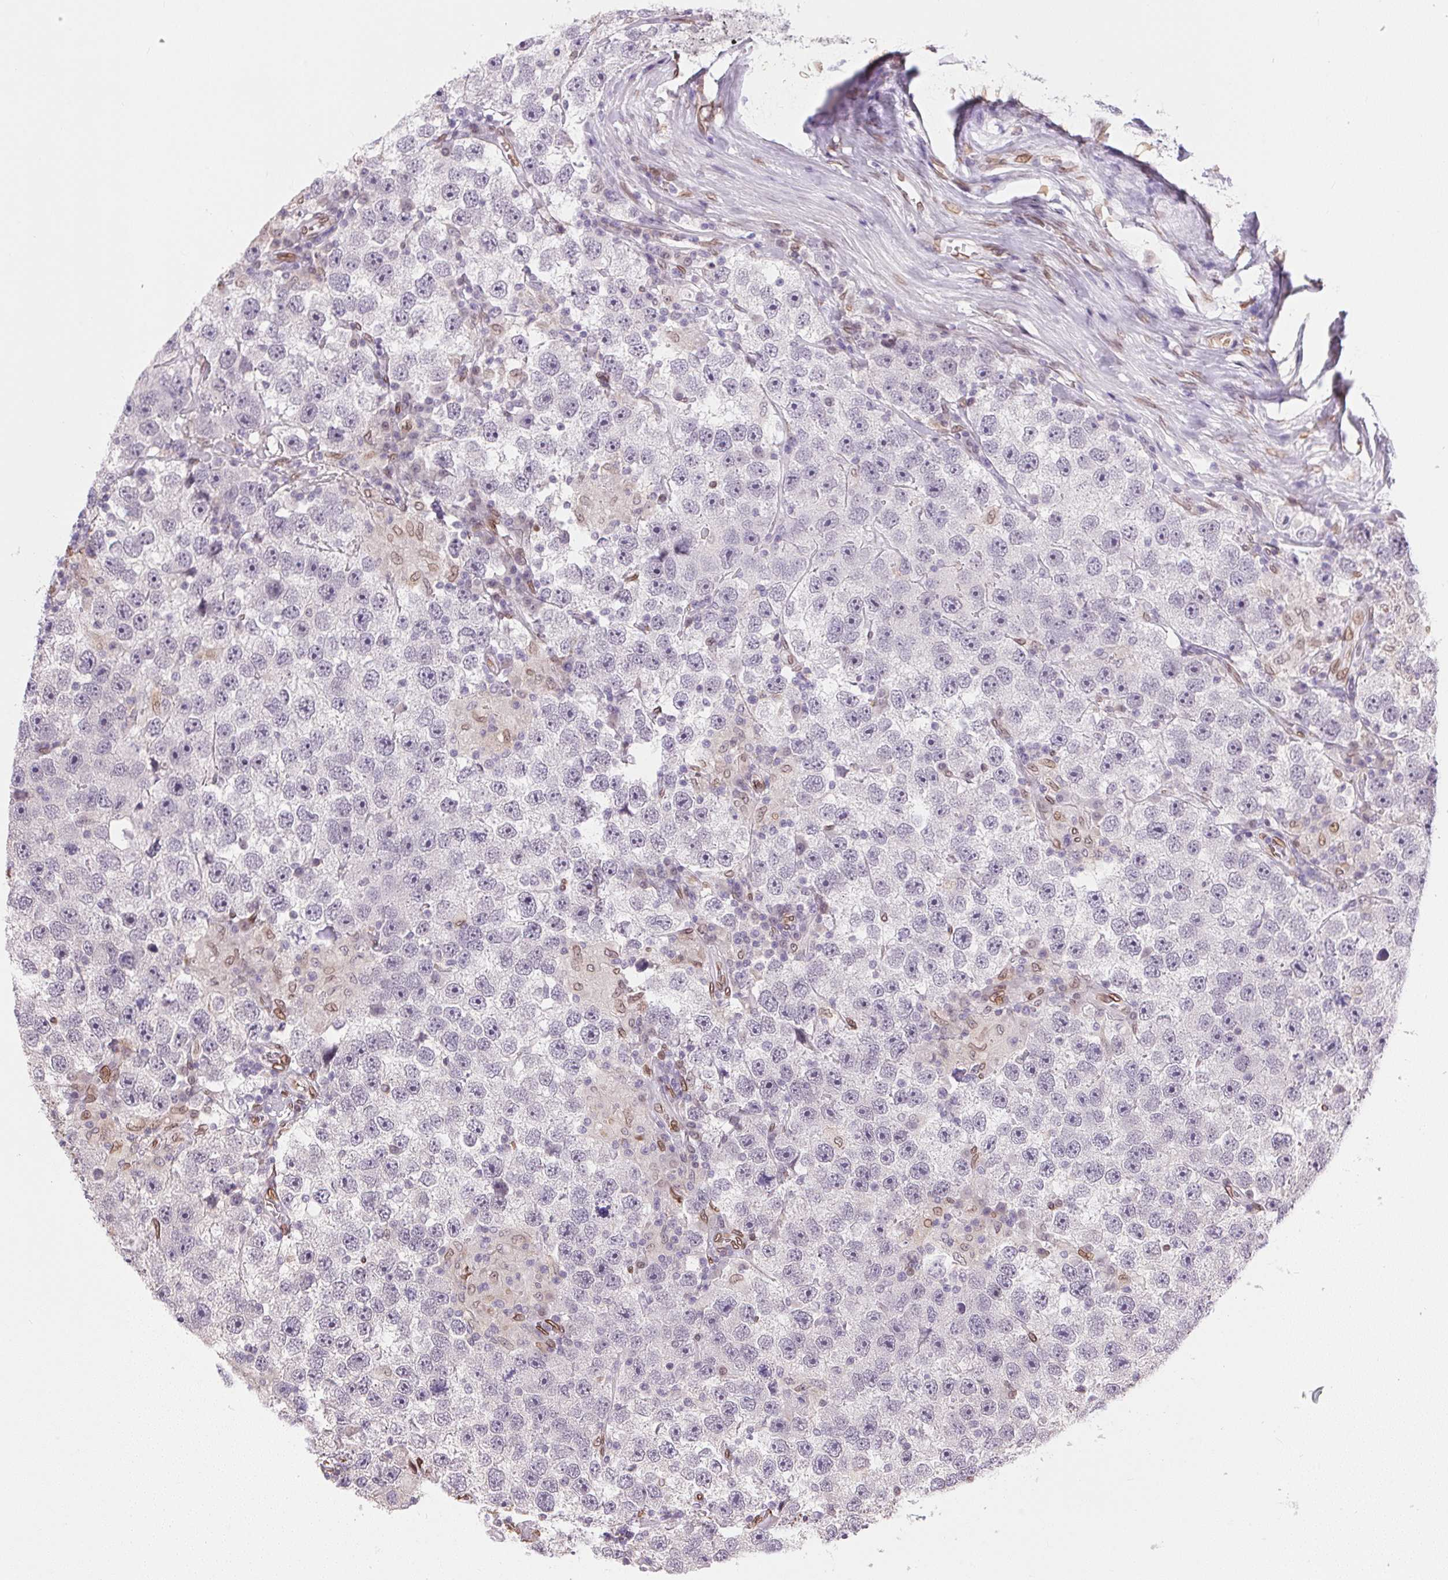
{"staining": {"intensity": "negative", "quantity": "none", "location": "none"}, "tissue": "testis cancer", "cell_type": "Tumor cells", "image_type": "cancer", "snomed": [{"axis": "morphology", "description": "Seminoma, NOS"}, {"axis": "topography", "description": "Testis"}], "caption": "Tumor cells show no significant protein expression in testis cancer (seminoma).", "gene": "TMEM175", "patient": {"sex": "male", "age": 26}}